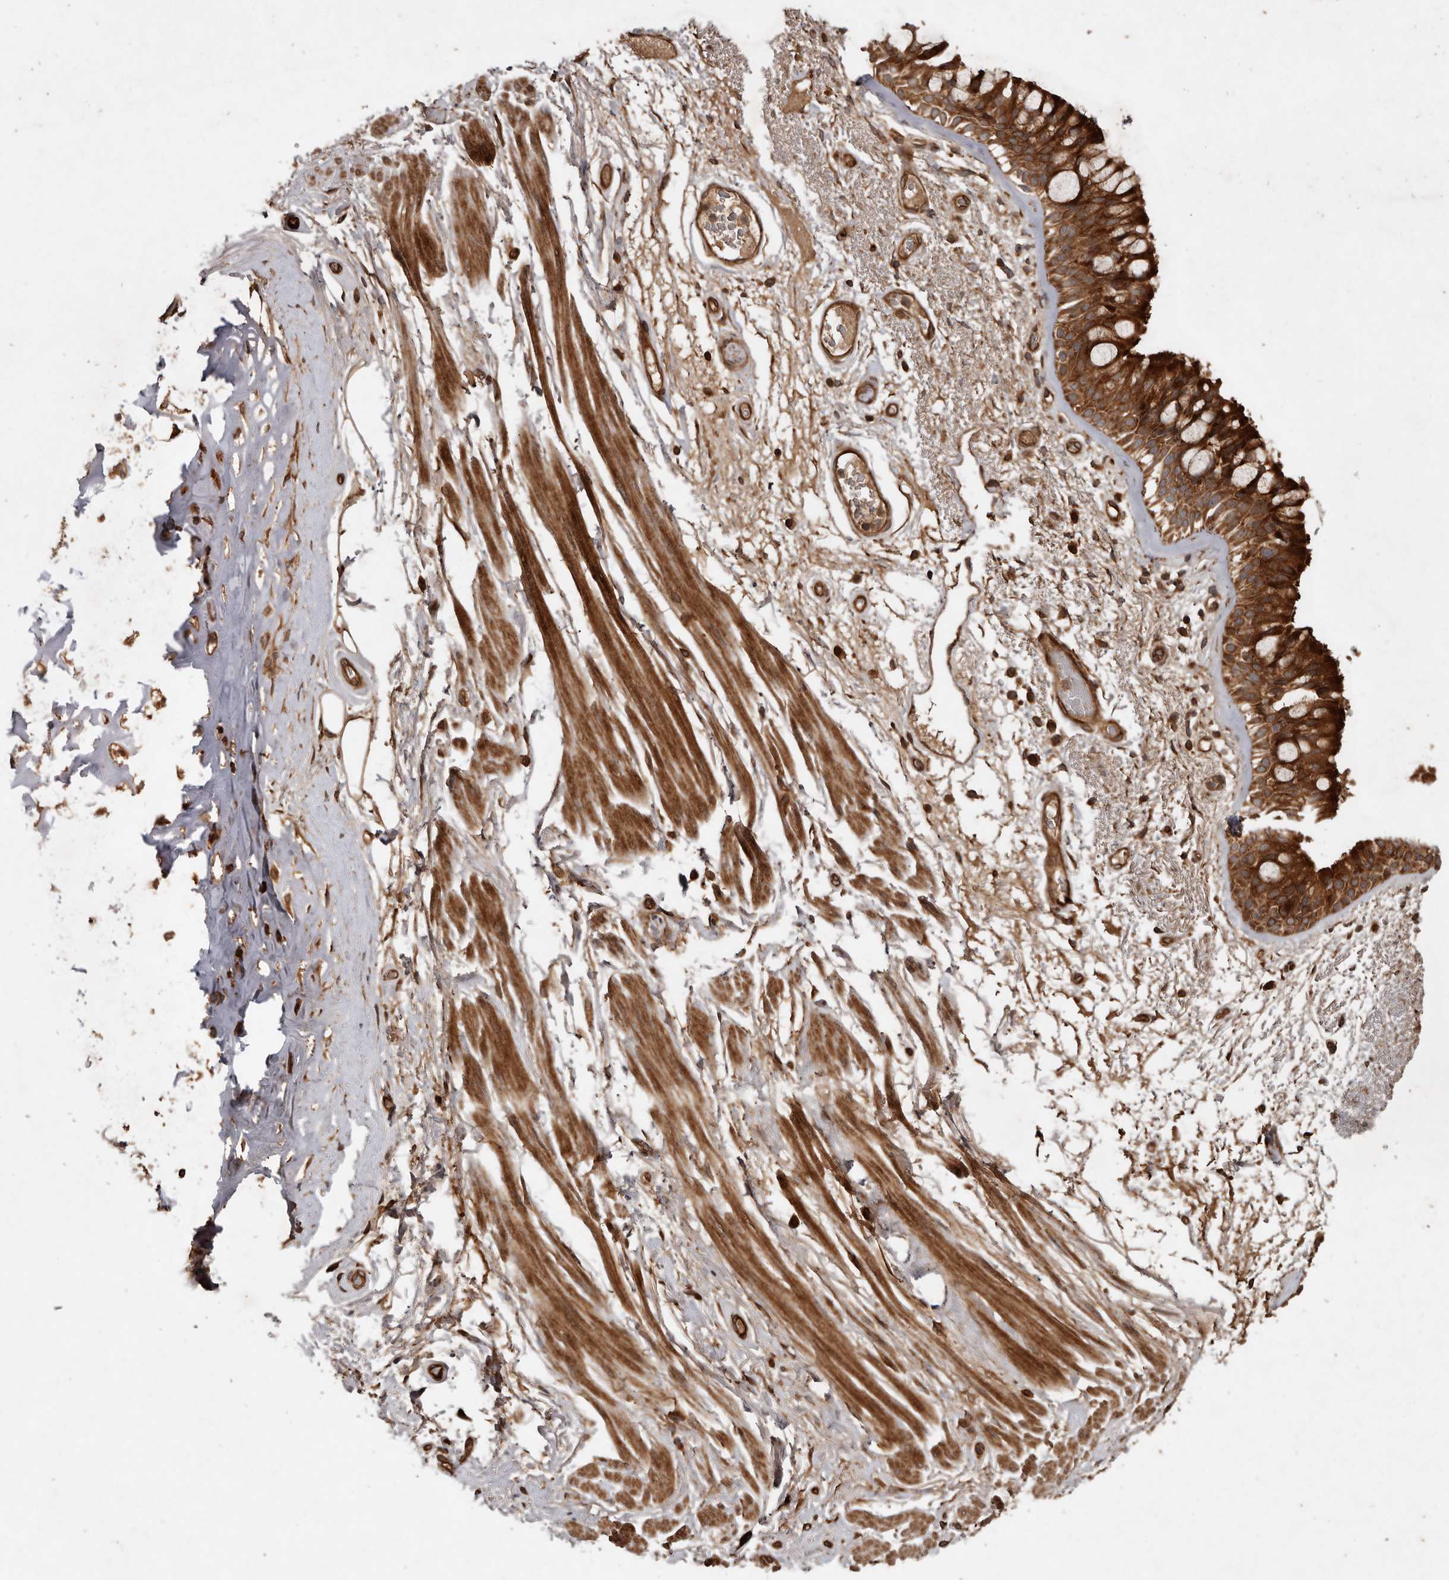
{"staining": {"intensity": "strong", "quantity": "25%-75%", "location": "cytoplasmic/membranous"}, "tissue": "bronchus", "cell_type": "Respiratory epithelial cells", "image_type": "normal", "snomed": [{"axis": "morphology", "description": "Normal tissue, NOS"}, {"axis": "morphology", "description": "Squamous cell carcinoma, NOS"}, {"axis": "topography", "description": "Lymph node"}, {"axis": "topography", "description": "Bronchus"}, {"axis": "topography", "description": "Lung"}], "caption": "Immunohistochemical staining of normal human bronchus reveals high levels of strong cytoplasmic/membranous expression in about 25%-75% of respiratory epithelial cells.", "gene": "STK36", "patient": {"sex": "male", "age": 66}}